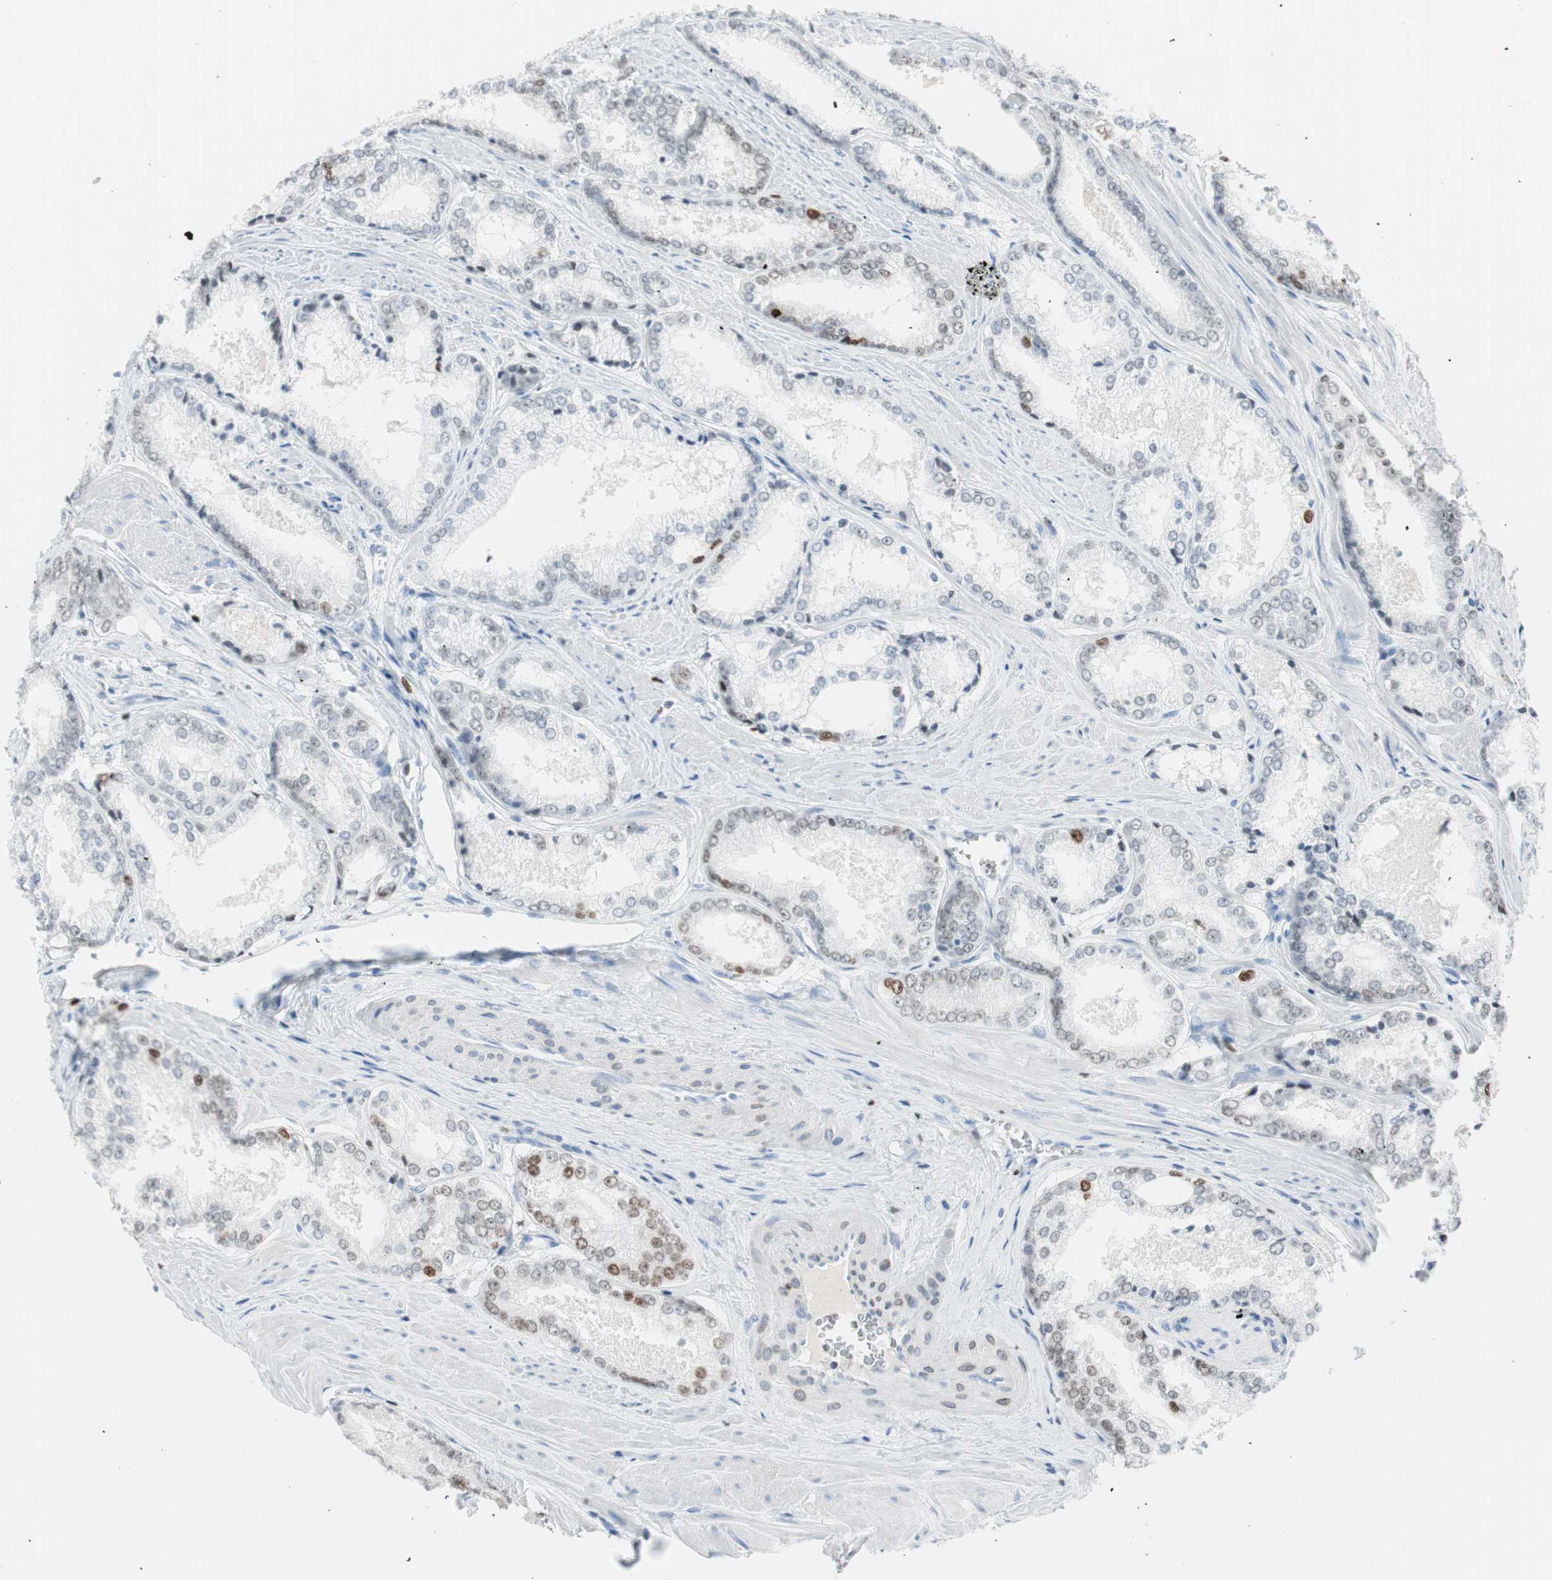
{"staining": {"intensity": "moderate", "quantity": "<25%", "location": "nuclear"}, "tissue": "prostate cancer", "cell_type": "Tumor cells", "image_type": "cancer", "snomed": [{"axis": "morphology", "description": "Adenocarcinoma, Low grade"}, {"axis": "topography", "description": "Prostate"}], "caption": "Immunohistochemical staining of human prostate adenocarcinoma (low-grade) reveals moderate nuclear protein staining in approximately <25% of tumor cells.", "gene": "EZH2", "patient": {"sex": "male", "age": 64}}